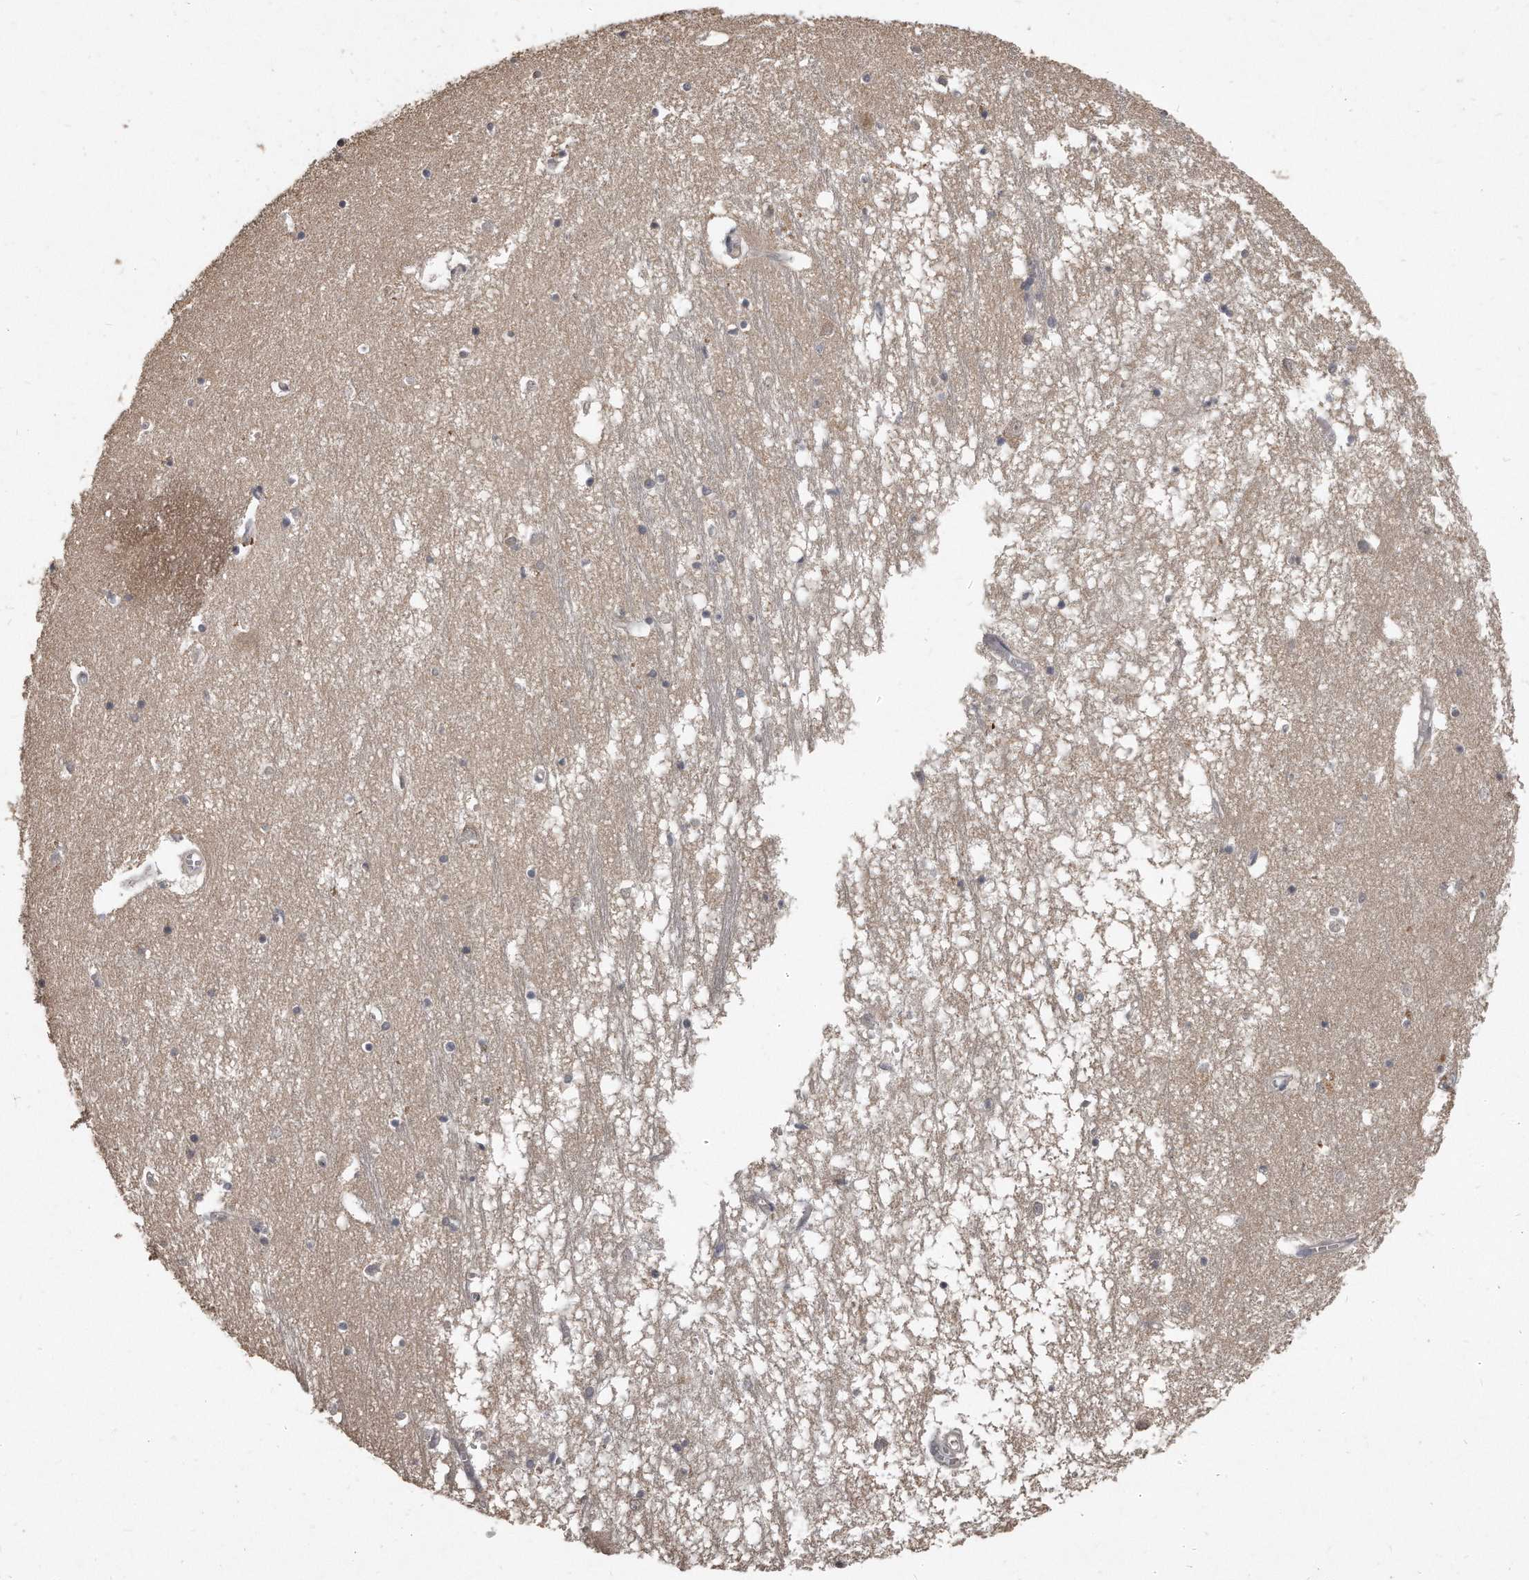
{"staining": {"intensity": "weak", "quantity": "<25%", "location": "cytoplasmic/membranous"}, "tissue": "hippocampus", "cell_type": "Glial cells", "image_type": "normal", "snomed": [{"axis": "morphology", "description": "Normal tissue, NOS"}, {"axis": "topography", "description": "Hippocampus"}], "caption": "This is an immunohistochemistry (IHC) photomicrograph of normal human hippocampus. There is no expression in glial cells.", "gene": "GRB10", "patient": {"sex": "male", "age": 70}}